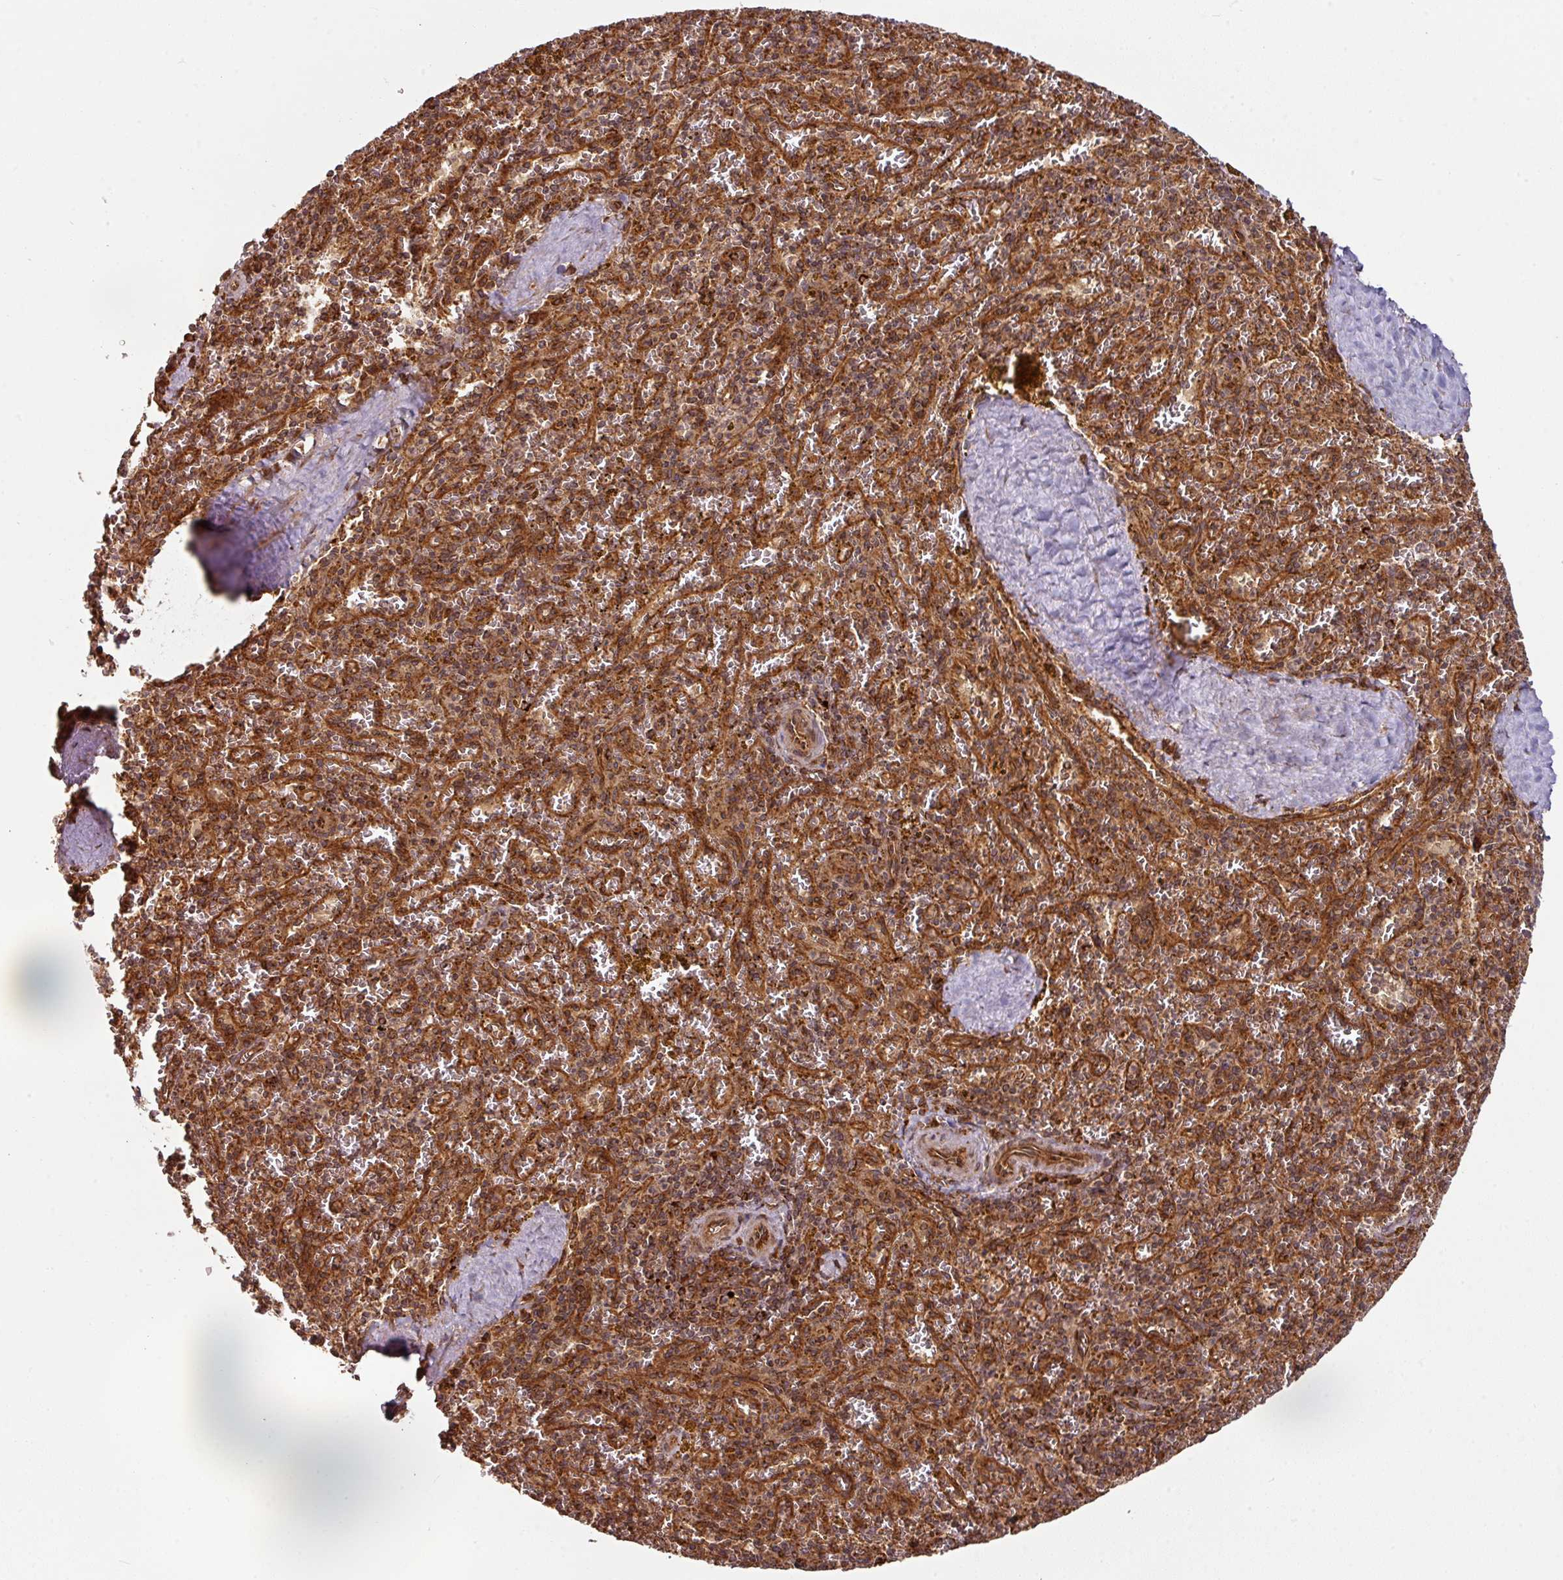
{"staining": {"intensity": "moderate", "quantity": ">75%", "location": "cytoplasmic/membranous"}, "tissue": "spleen", "cell_type": "Cells in red pulp", "image_type": "normal", "snomed": [{"axis": "morphology", "description": "Normal tissue, NOS"}, {"axis": "topography", "description": "Spleen"}], "caption": "Protein expression analysis of benign spleen exhibits moderate cytoplasmic/membranous expression in about >75% of cells in red pulp. The protein of interest is shown in brown color, while the nuclei are stained blue.", "gene": "TRAP1", "patient": {"sex": "male", "age": 57}}